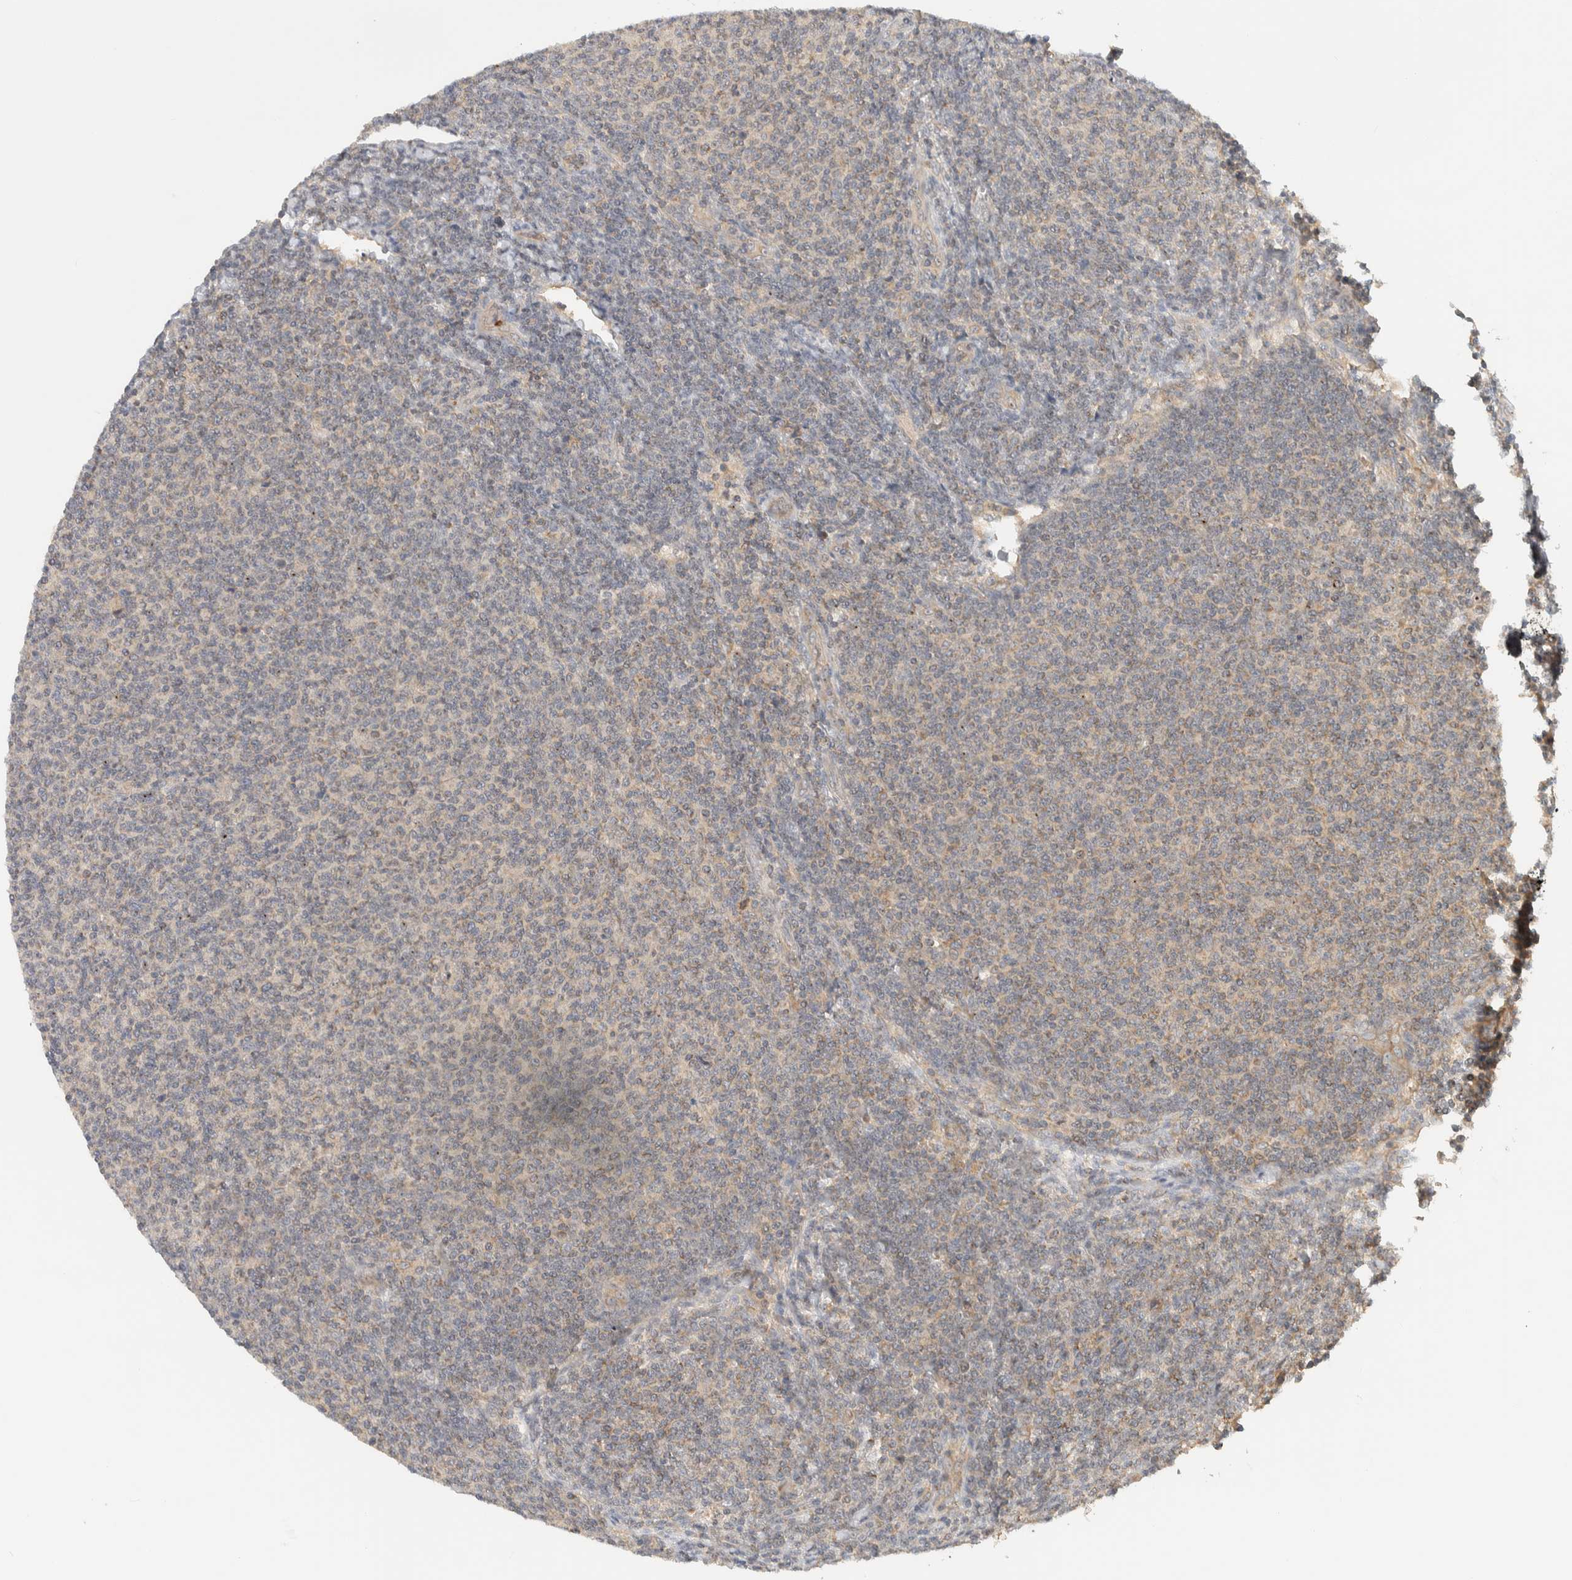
{"staining": {"intensity": "weak", "quantity": "<25%", "location": "cytoplasmic/membranous"}, "tissue": "lymphoma", "cell_type": "Tumor cells", "image_type": "cancer", "snomed": [{"axis": "morphology", "description": "Malignant lymphoma, non-Hodgkin's type, Low grade"}, {"axis": "topography", "description": "Lymph node"}], "caption": "A high-resolution photomicrograph shows immunohistochemistry (IHC) staining of lymphoma, which displays no significant expression in tumor cells.", "gene": "TTI2", "patient": {"sex": "male", "age": 66}}